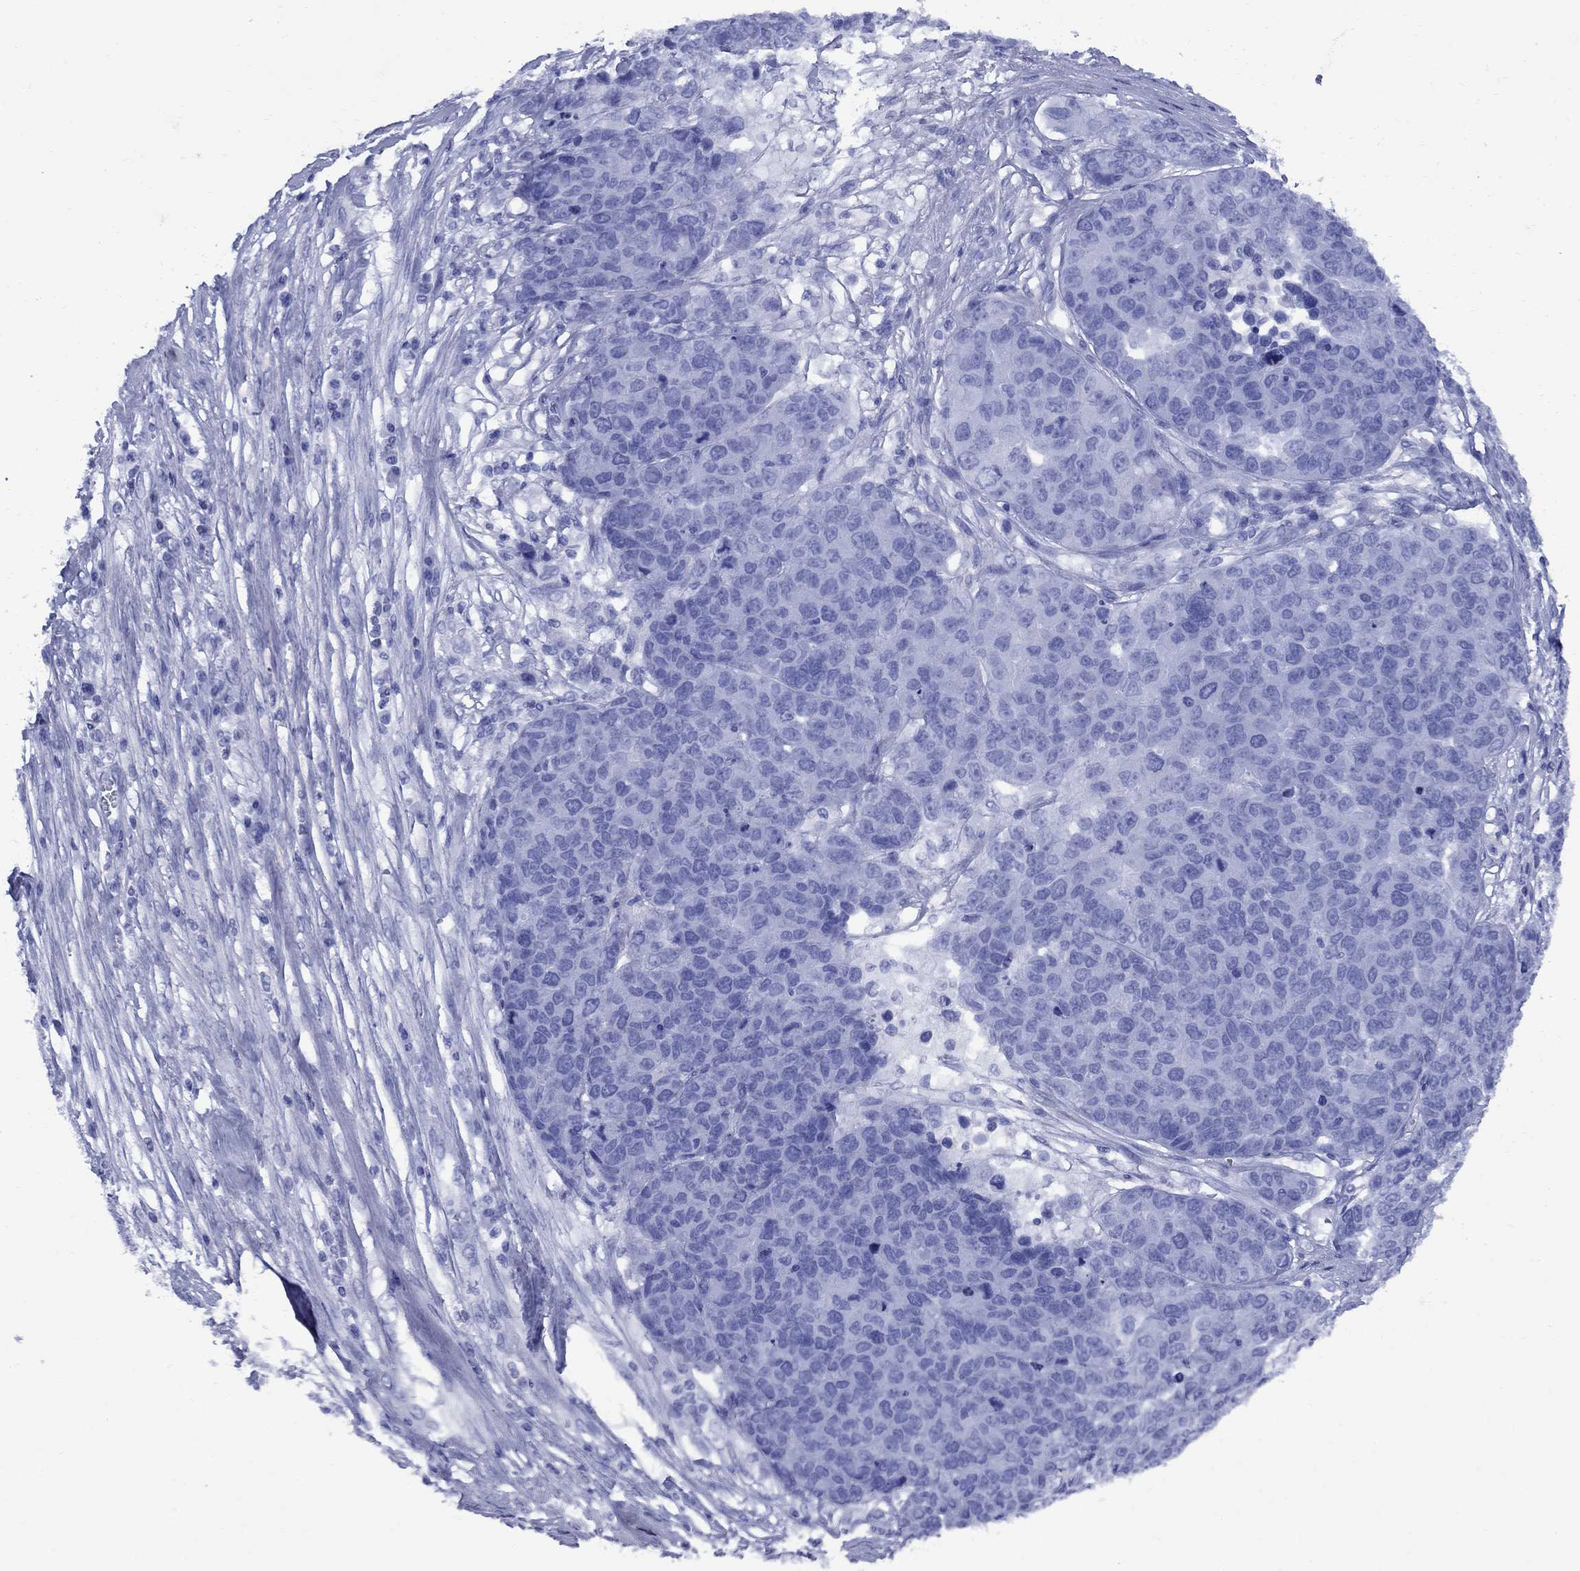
{"staining": {"intensity": "negative", "quantity": "none", "location": "none"}, "tissue": "ovarian cancer", "cell_type": "Tumor cells", "image_type": "cancer", "snomed": [{"axis": "morphology", "description": "Cystadenocarcinoma, serous, NOS"}, {"axis": "topography", "description": "Ovary"}], "caption": "Immunohistochemistry image of human ovarian cancer (serous cystadenocarcinoma) stained for a protein (brown), which demonstrates no staining in tumor cells.", "gene": "SMCP", "patient": {"sex": "female", "age": 87}}